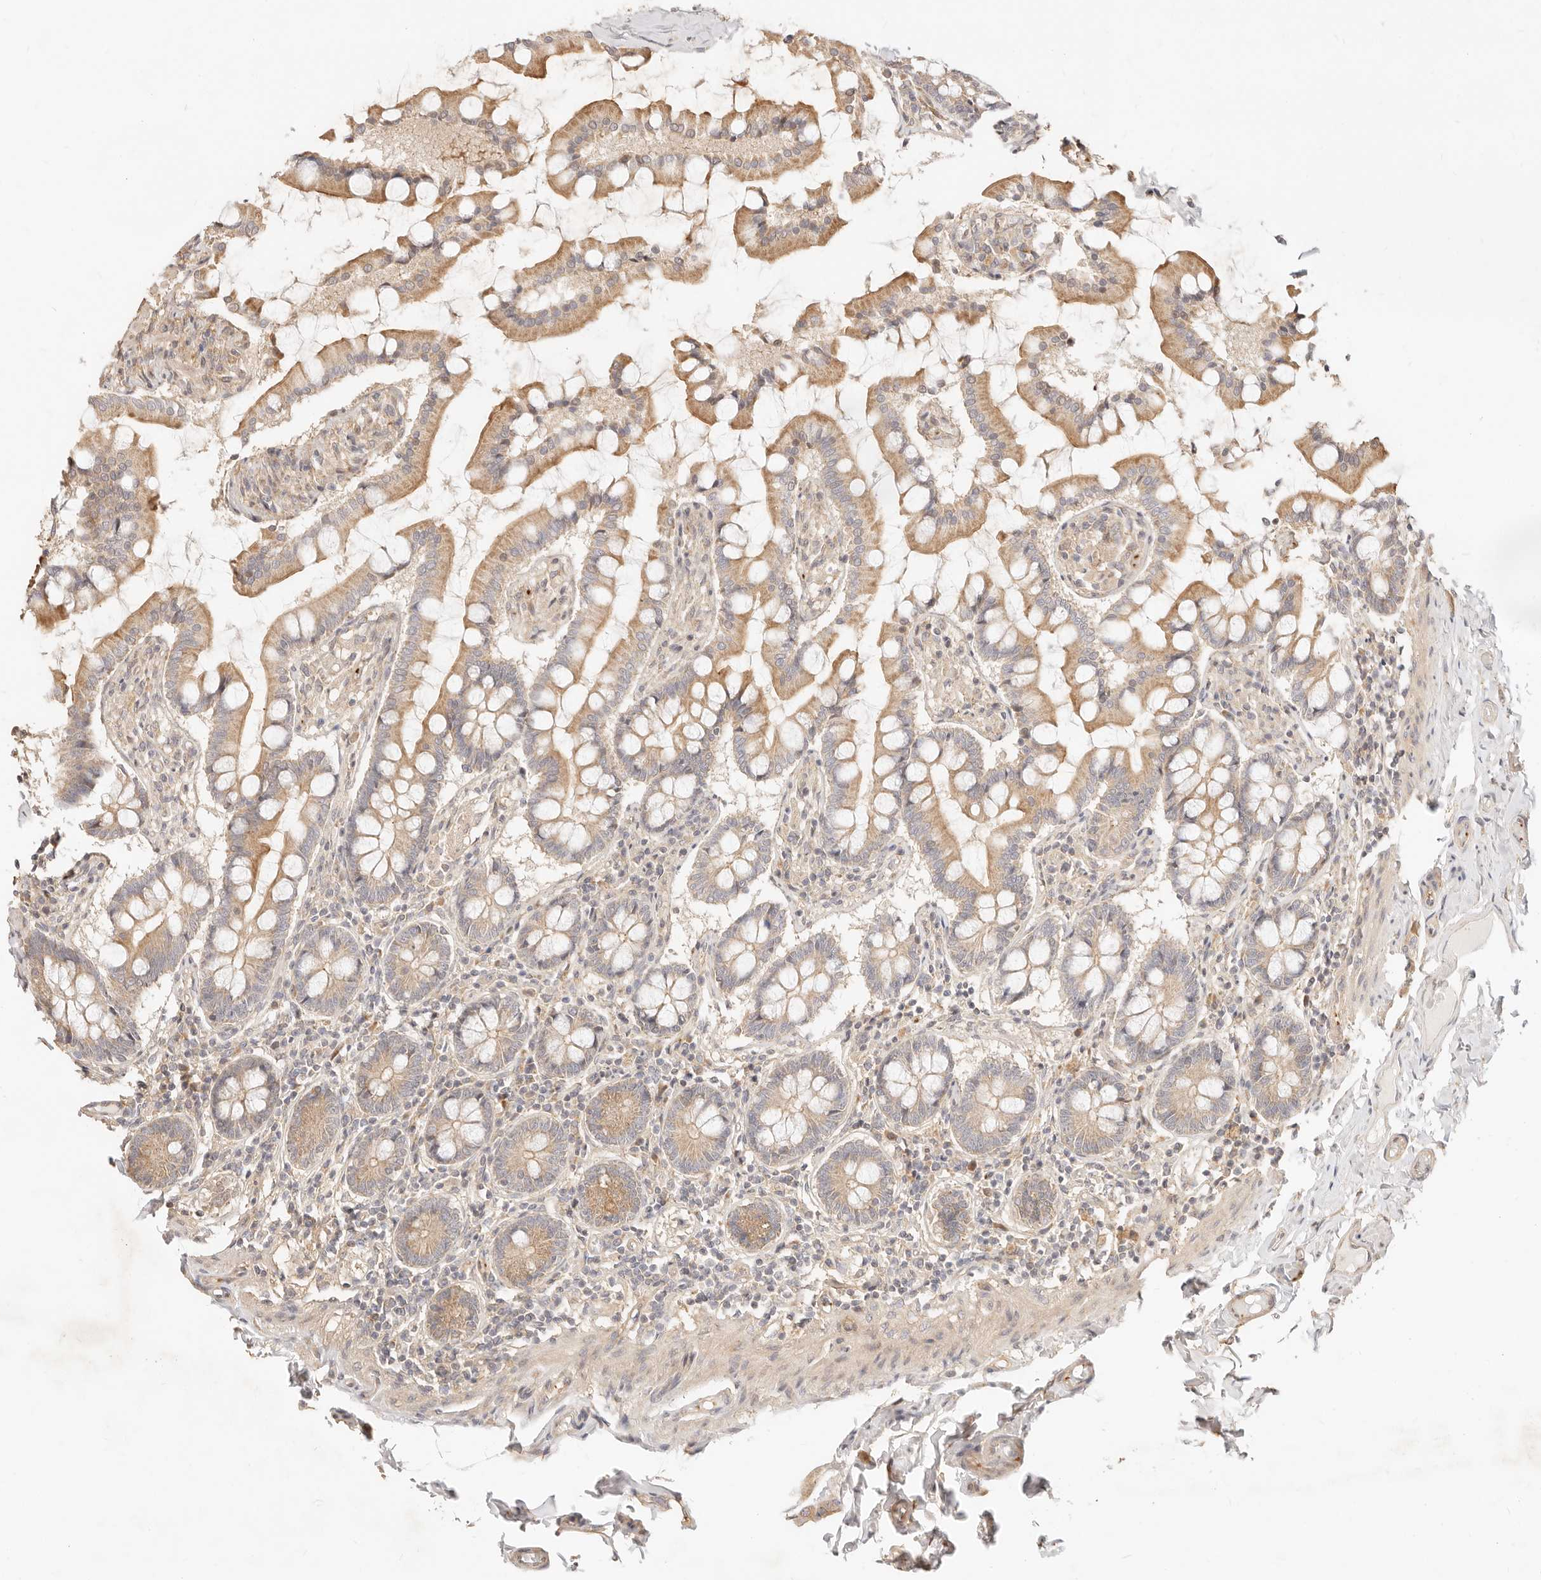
{"staining": {"intensity": "moderate", "quantity": ">75%", "location": "cytoplasmic/membranous"}, "tissue": "small intestine", "cell_type": "Glandular cells", "image_type": "normal", "snomed": [{"axis": "morphology", "description": "Normal tissue, NOS"}, {"axis": "topography", "description": "Small intestine"}], "caption": "Immunohistochemical staining of unremarkable human small intestine reveals moderate cytoplasmic/membranous protein staining in approximately >75% of glandular cells.", "gene": "UBXN10", "patient": {"sex": "male", "age": 41}}